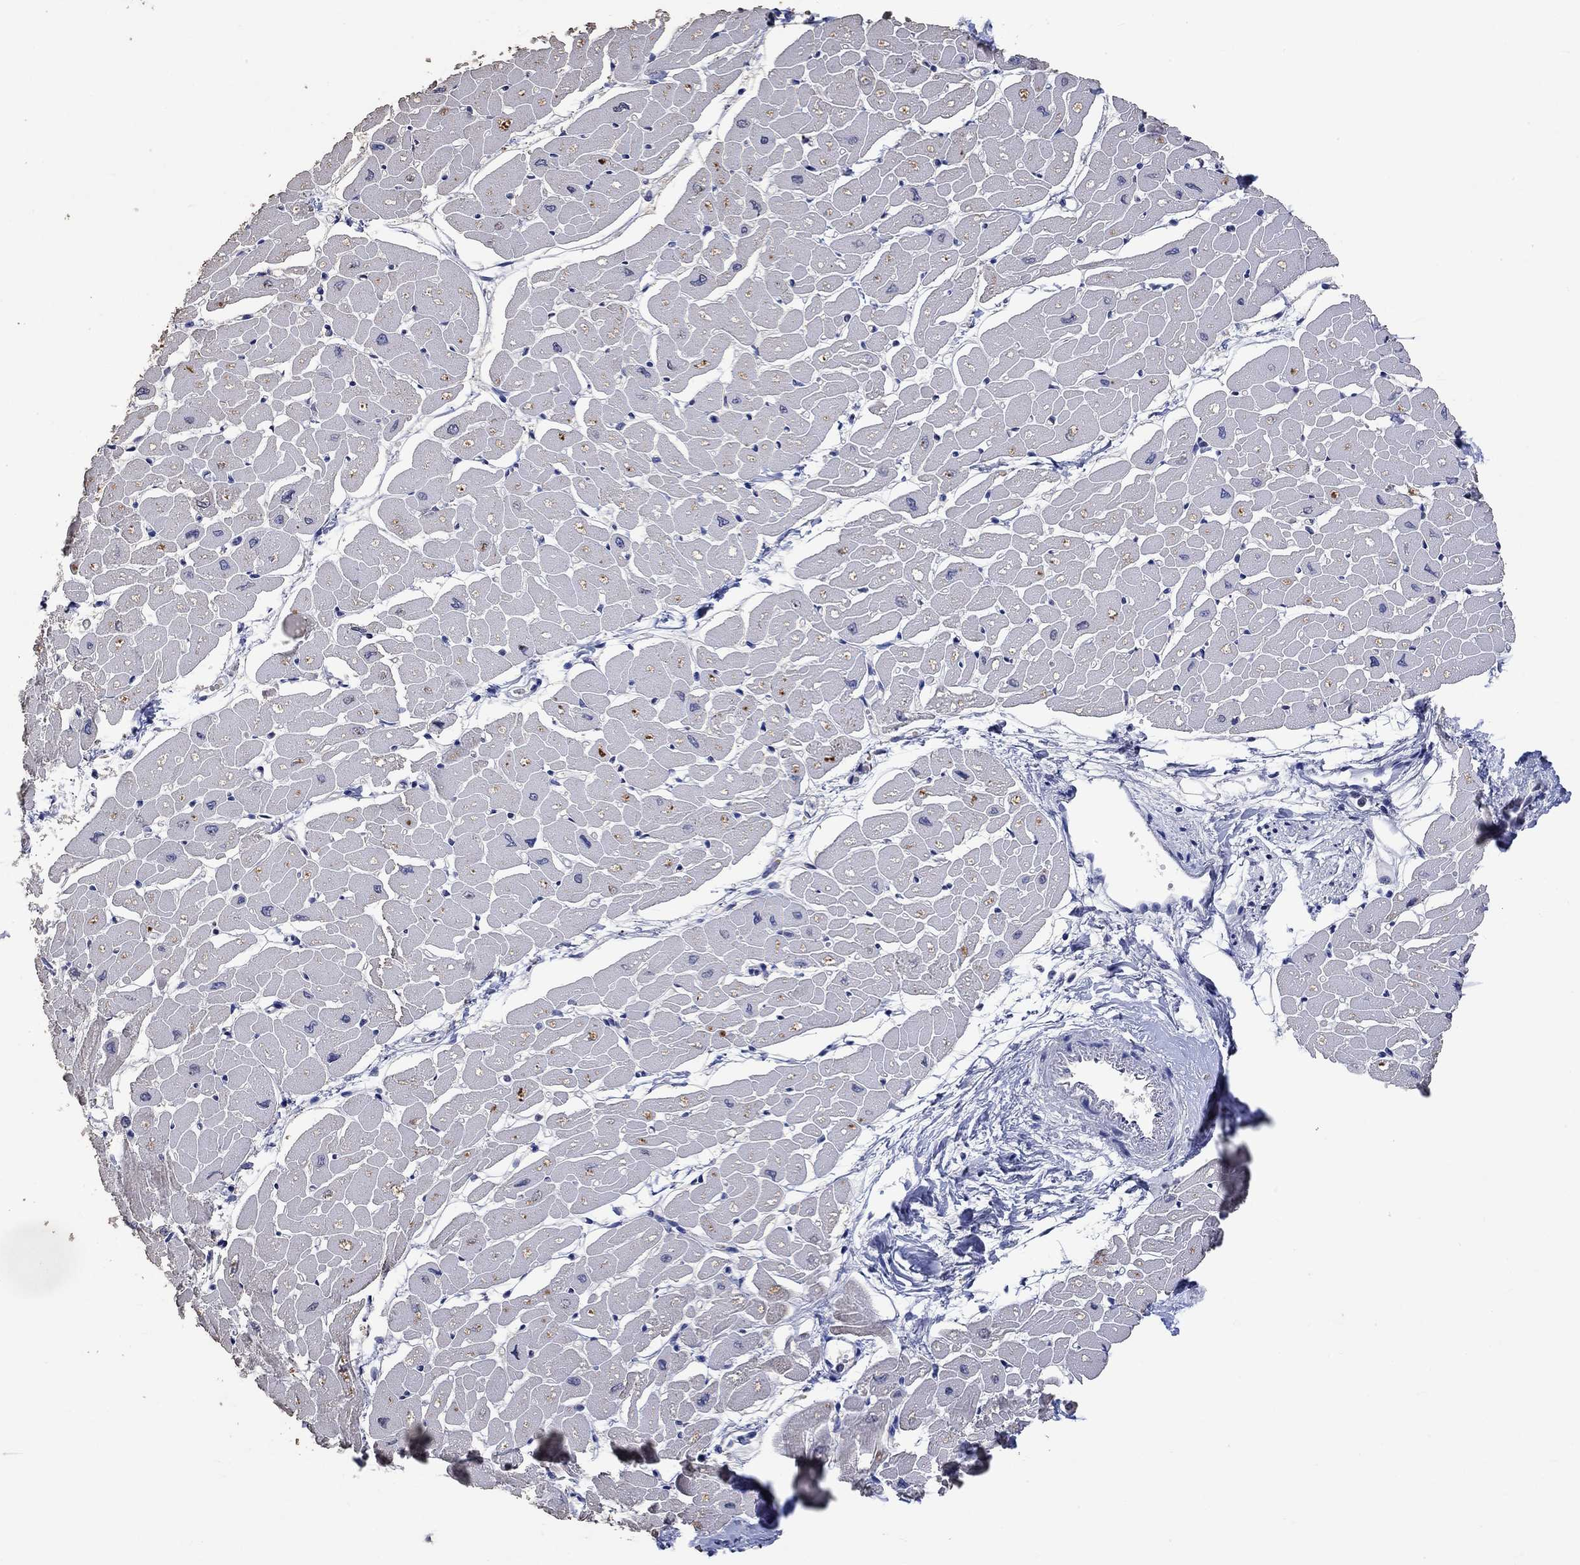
{"staining": {"intensity": "negative", "quantity": "none", "location": "none"}, "tissue": "heart muscle", "cell_type": "Cardiomyocytes", "image_type": "normal", "snomed": [{"axis": "morphology", "description": "Normal tissue, NOS"}, {"axis": "topography", "description": "Heart"}], "caption": "Immunohistochemistry image of normal heart muscle: heart muscle stained with DAB (3,3'-diaminobenzidine) demonstrates no significant protein expression in cardiomyocytes.", "gene": "PTPN20", "patient": {"sex": "male", "age": 57}}